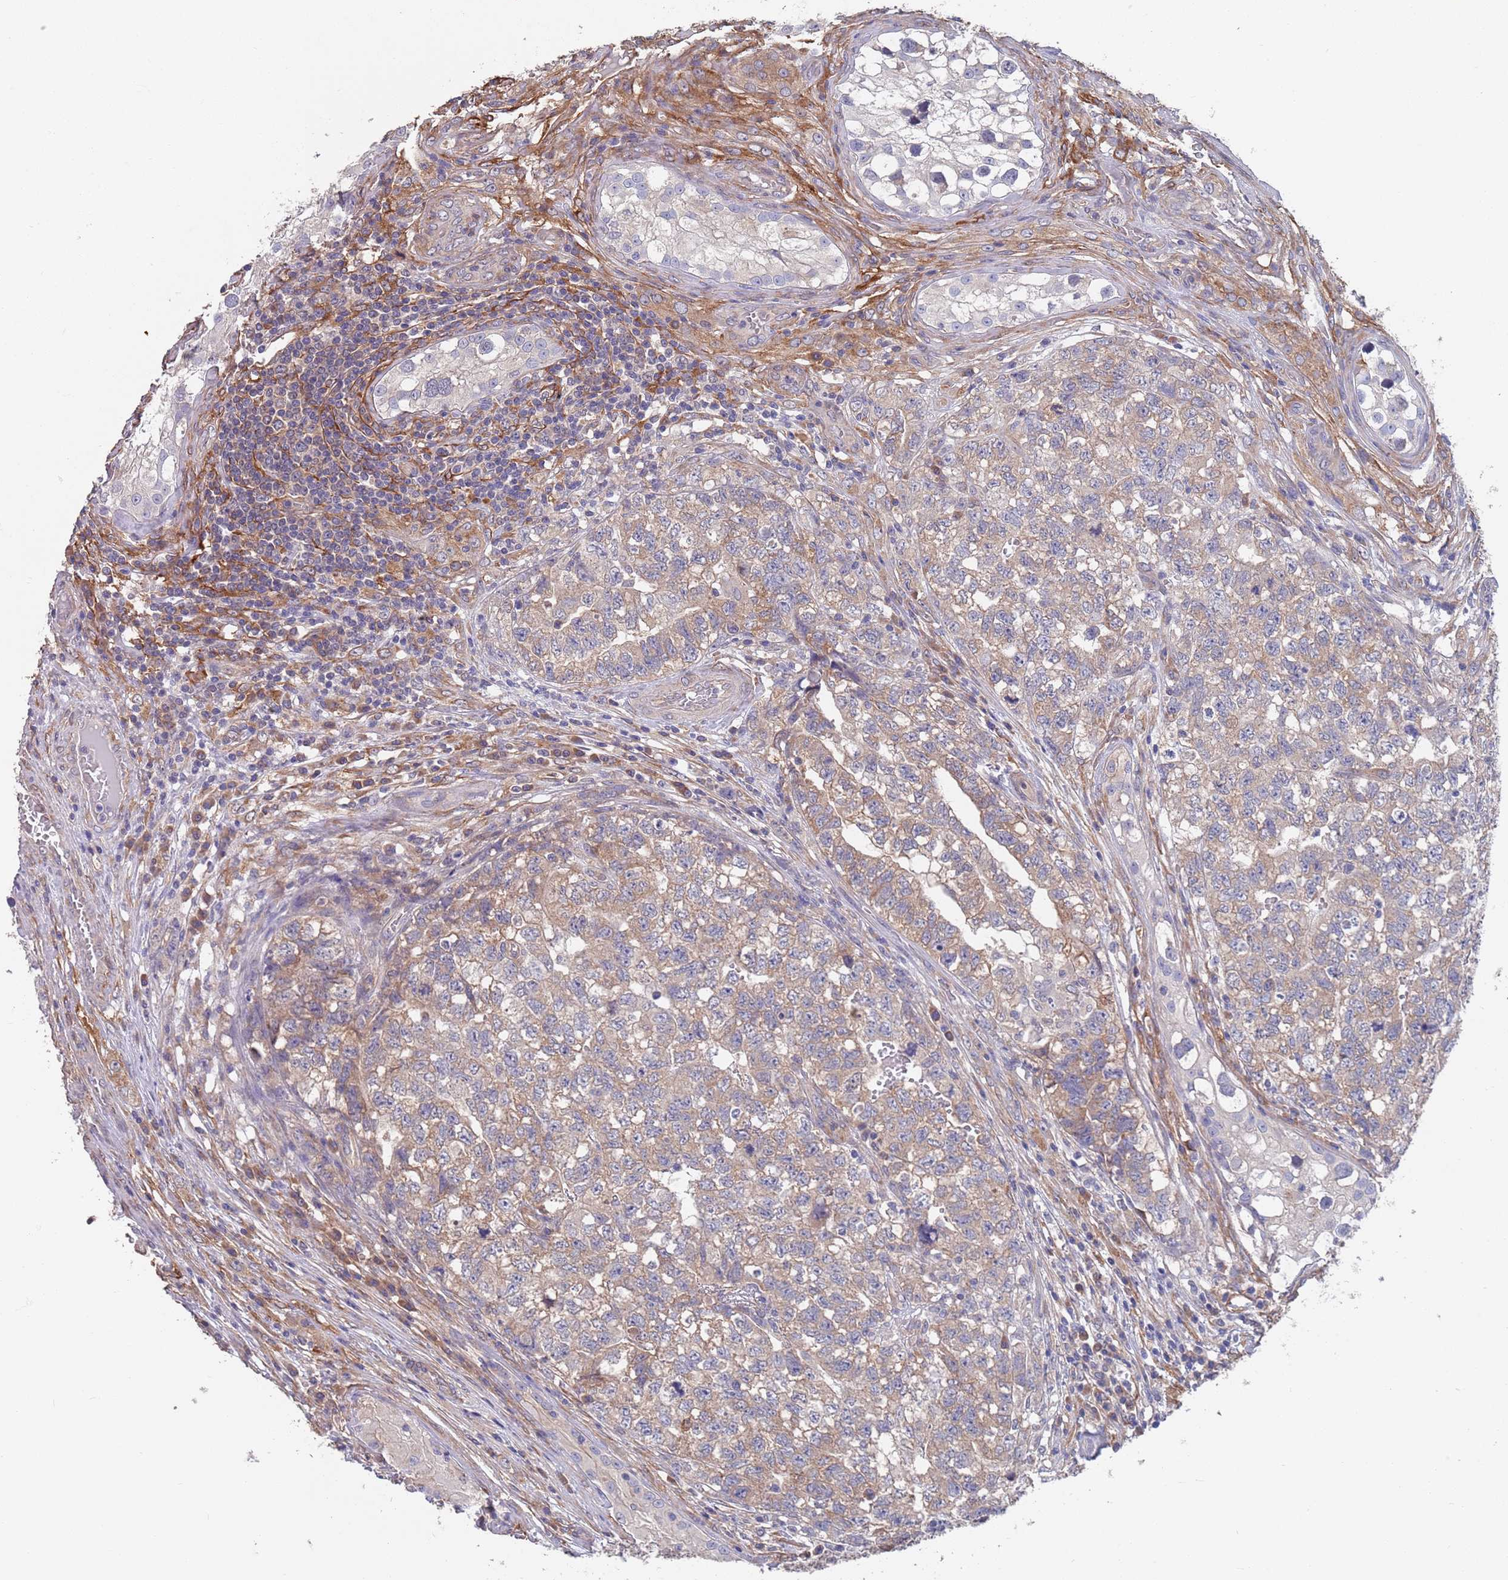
{"staining": {"intensity": "weak", "quantity": "25%-75%", "location": "cytoplasmic/membranous"}, "tissue": "testis cancer", "cell_type": "Tumor cells", "image_type": "cancer", "snomed": [{"axis": "morphology", "description": "Carcinoma, Embryonal, NOS"}, {"axis": "topography", "description": "Testis"}], "caption": "Immunohistochemistry (DAB) staining of human testis cancer (embryonal carcinoma) reveals weak cytoplasmic/membranous protein expression in about 25%-75% of tumor cells.", "gene": "ANK2", "patient": {"sex": "male", "age": 31}}